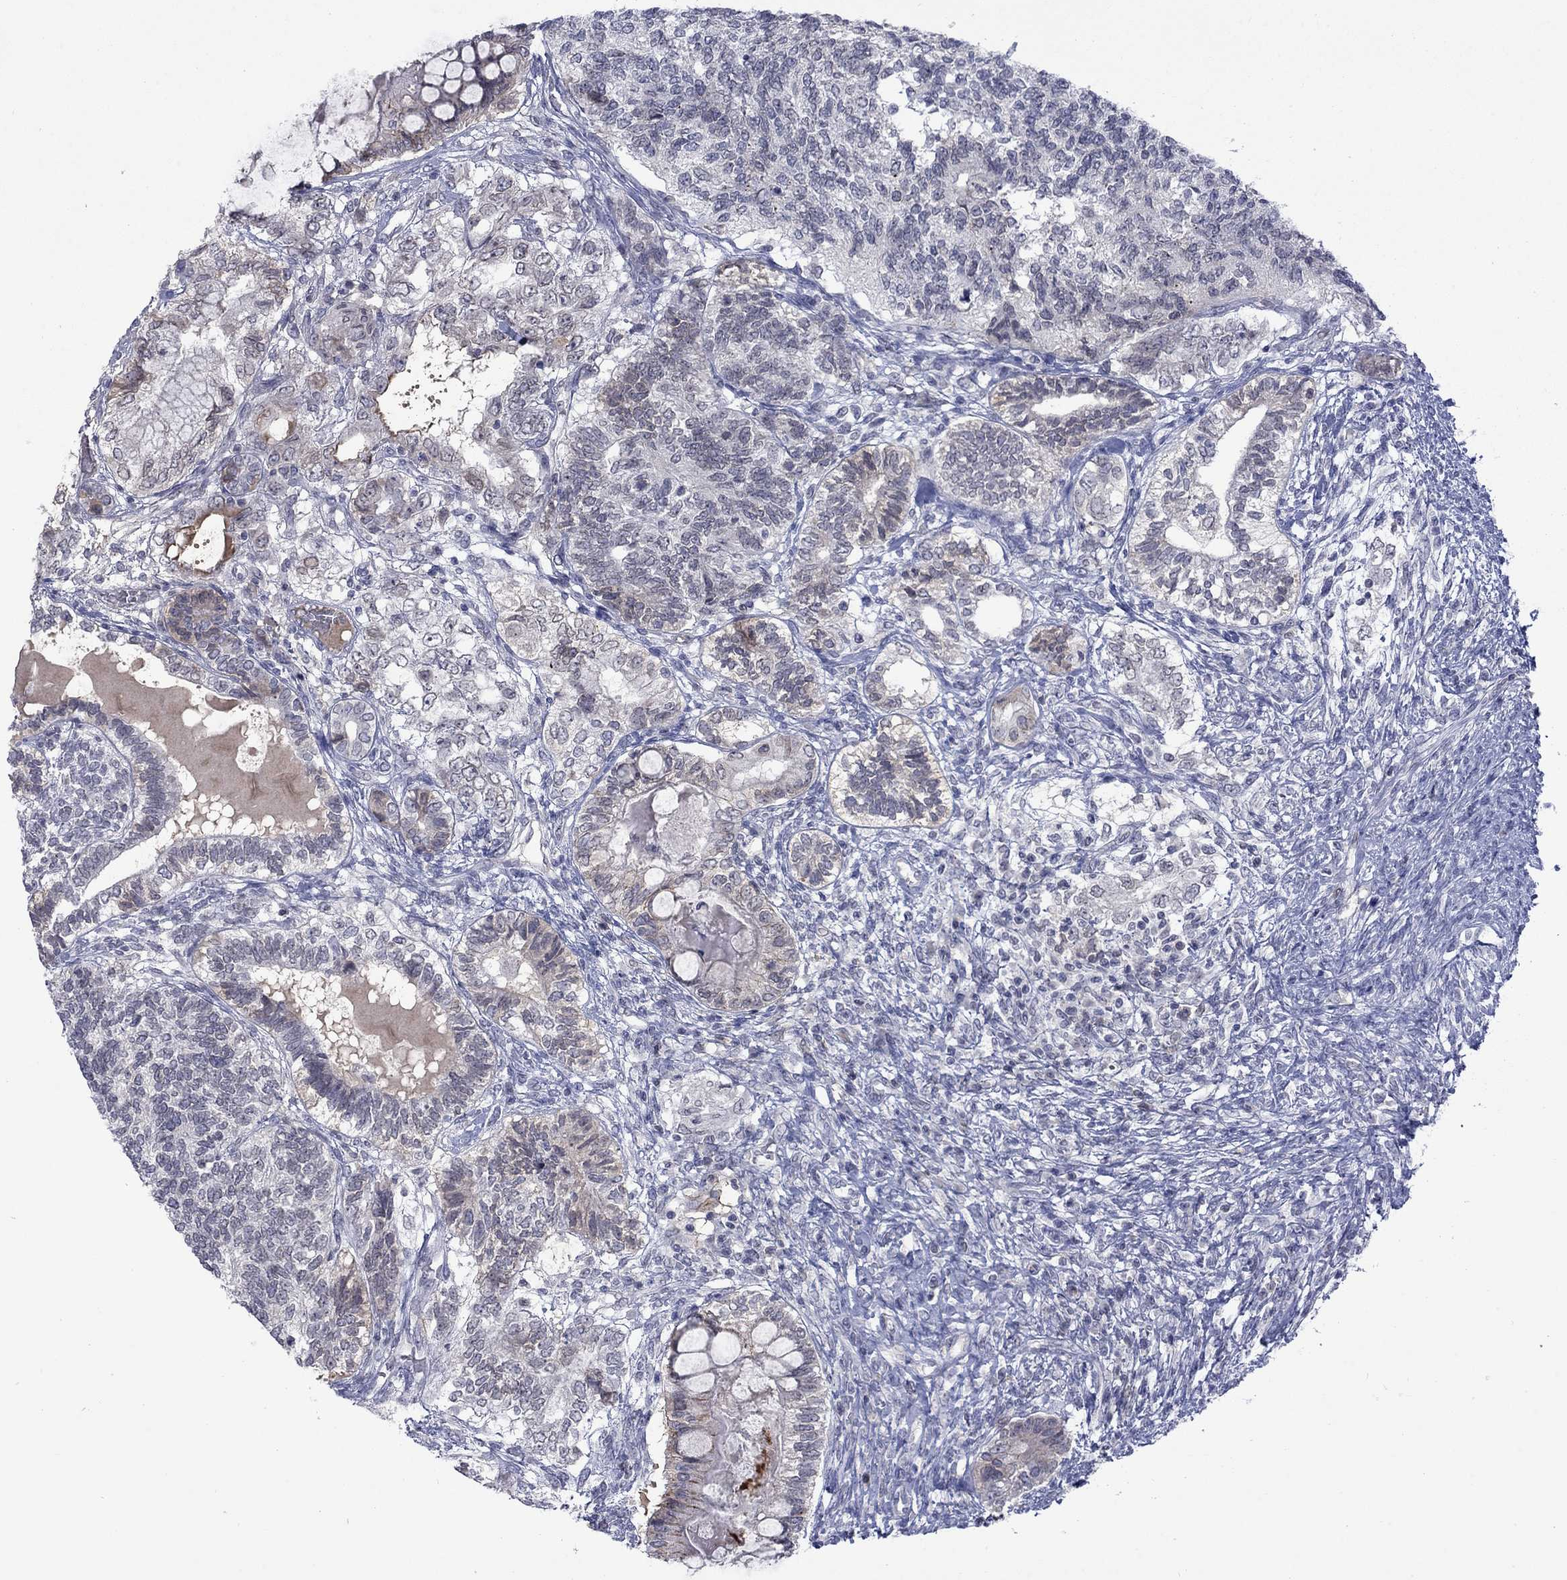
{"staining": {"intensity": "weak", "quantity": "<25%", "location": "cytoplasmic/membranous"}, "tissue": "testis cancer", "cell_type": "Tumor cells", "image_type": "cancer", "snomed": [{"axis": "morphology", "description": "Seminoma, NOS"}, {"axis": "morphology", "description": "Carcinoma, Embryonal, NOS"}, {"axis": "topography", "description": "Testis"}], "caption": "Tumor cells are negative for protein expression in human testis cancer (embryonal carcinoma).", "gene": "NSMF", "patient": {"sex": "male", "age": 41}}